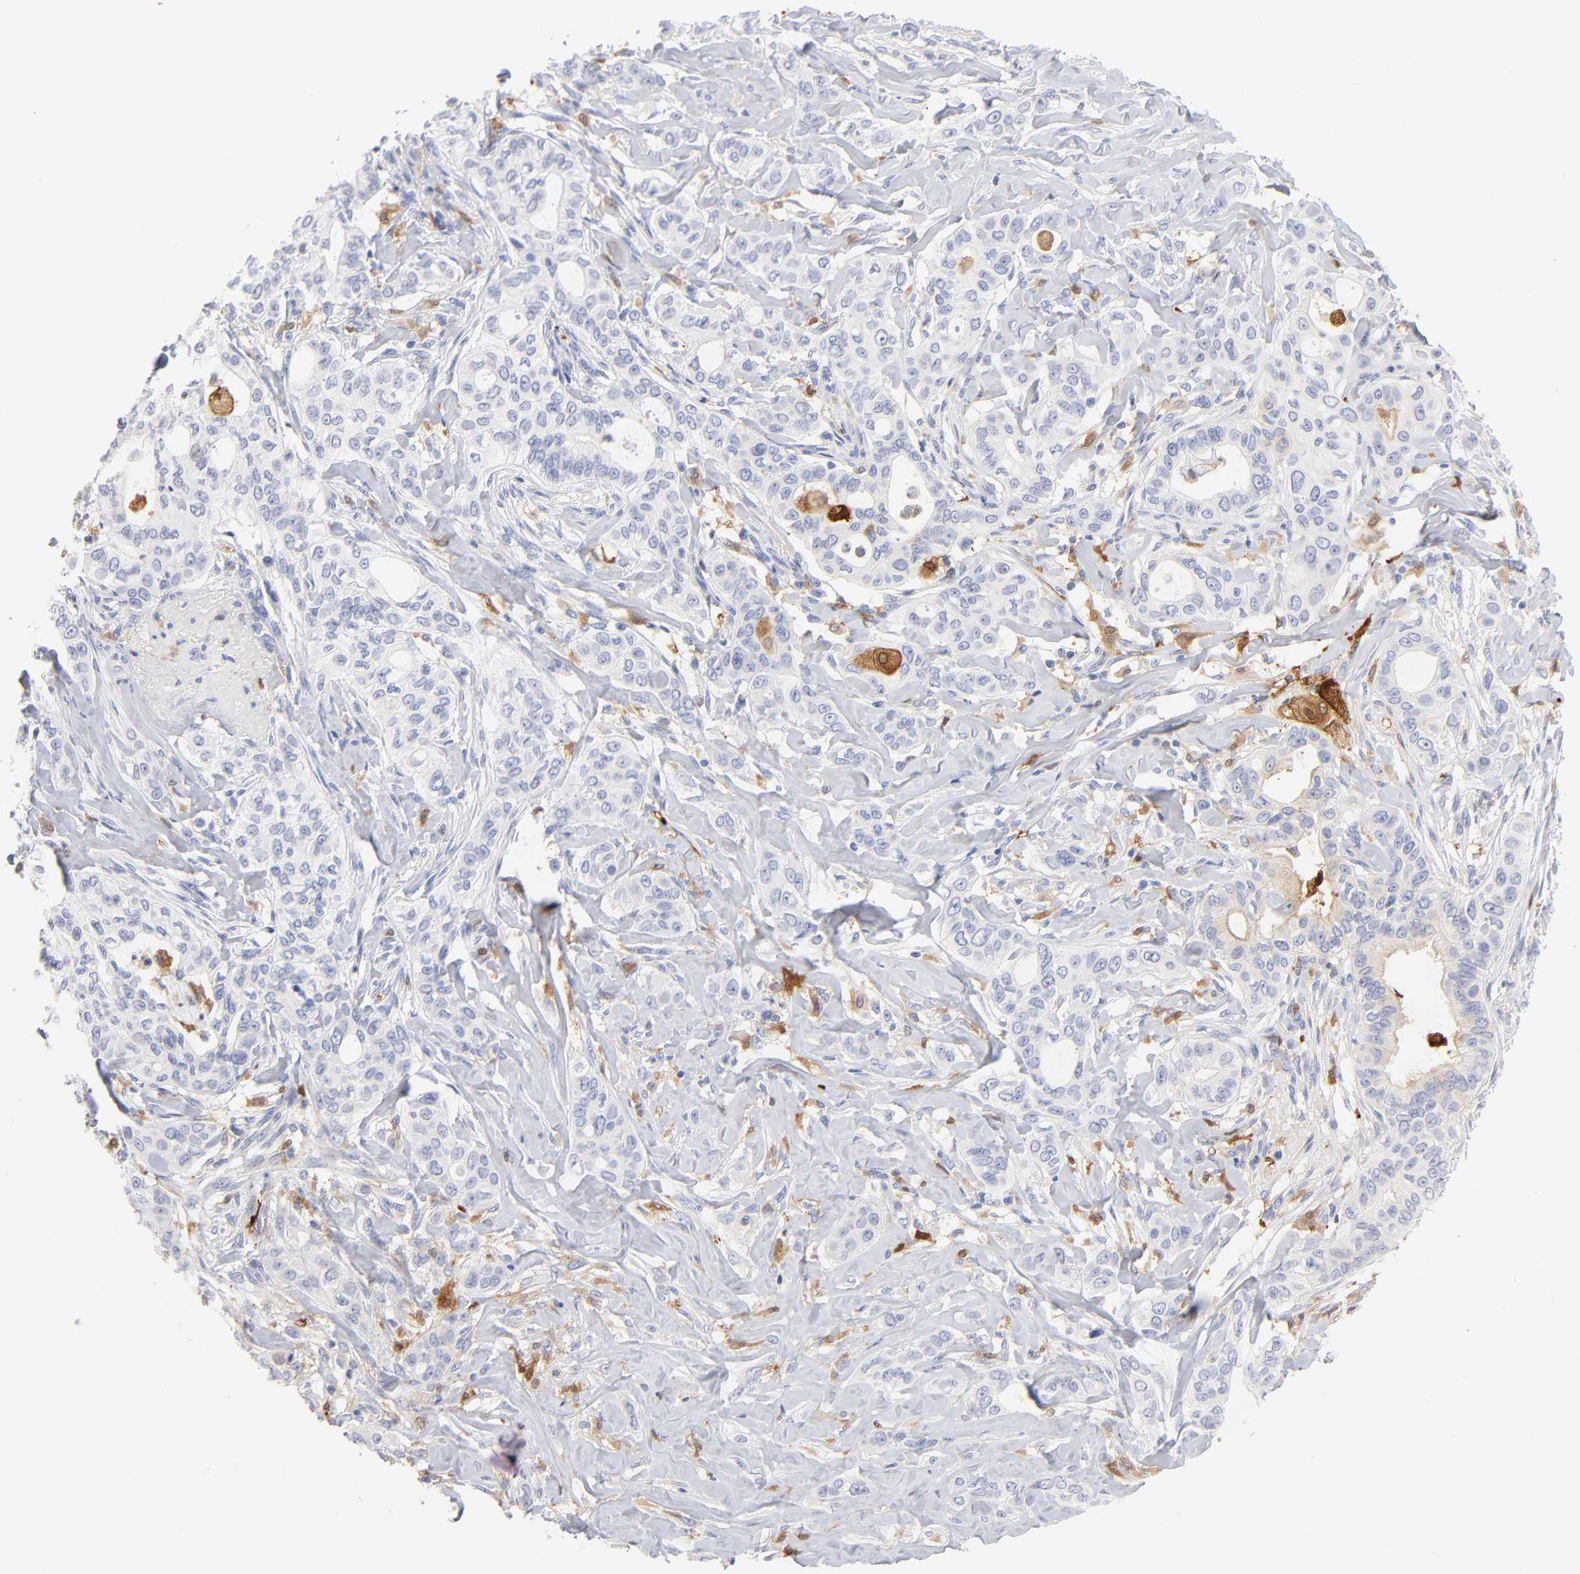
{"staining": {"intensity": "negative", "quantity": "none", "location": "none"}, "tissue": "liver cancer", "cell_type": "Tumor cells", "image_type": "cancer", "snomed": [{"axis": "morphology", "description": "Cholangiocarcinoma"}, {"axis": "topography", "description": "Liver"}], "caption": "Tumor cells show no significant protein expression in liver cancer (cholangiocarcinoma). (Stains: DAB immunohistochemistry (IHC) with hematoxylin counter stain, Microscopy: brightfield microscopy at high magnification).", "gene": "IFIT2", "patient": {"sex": "female", "age": 67}}